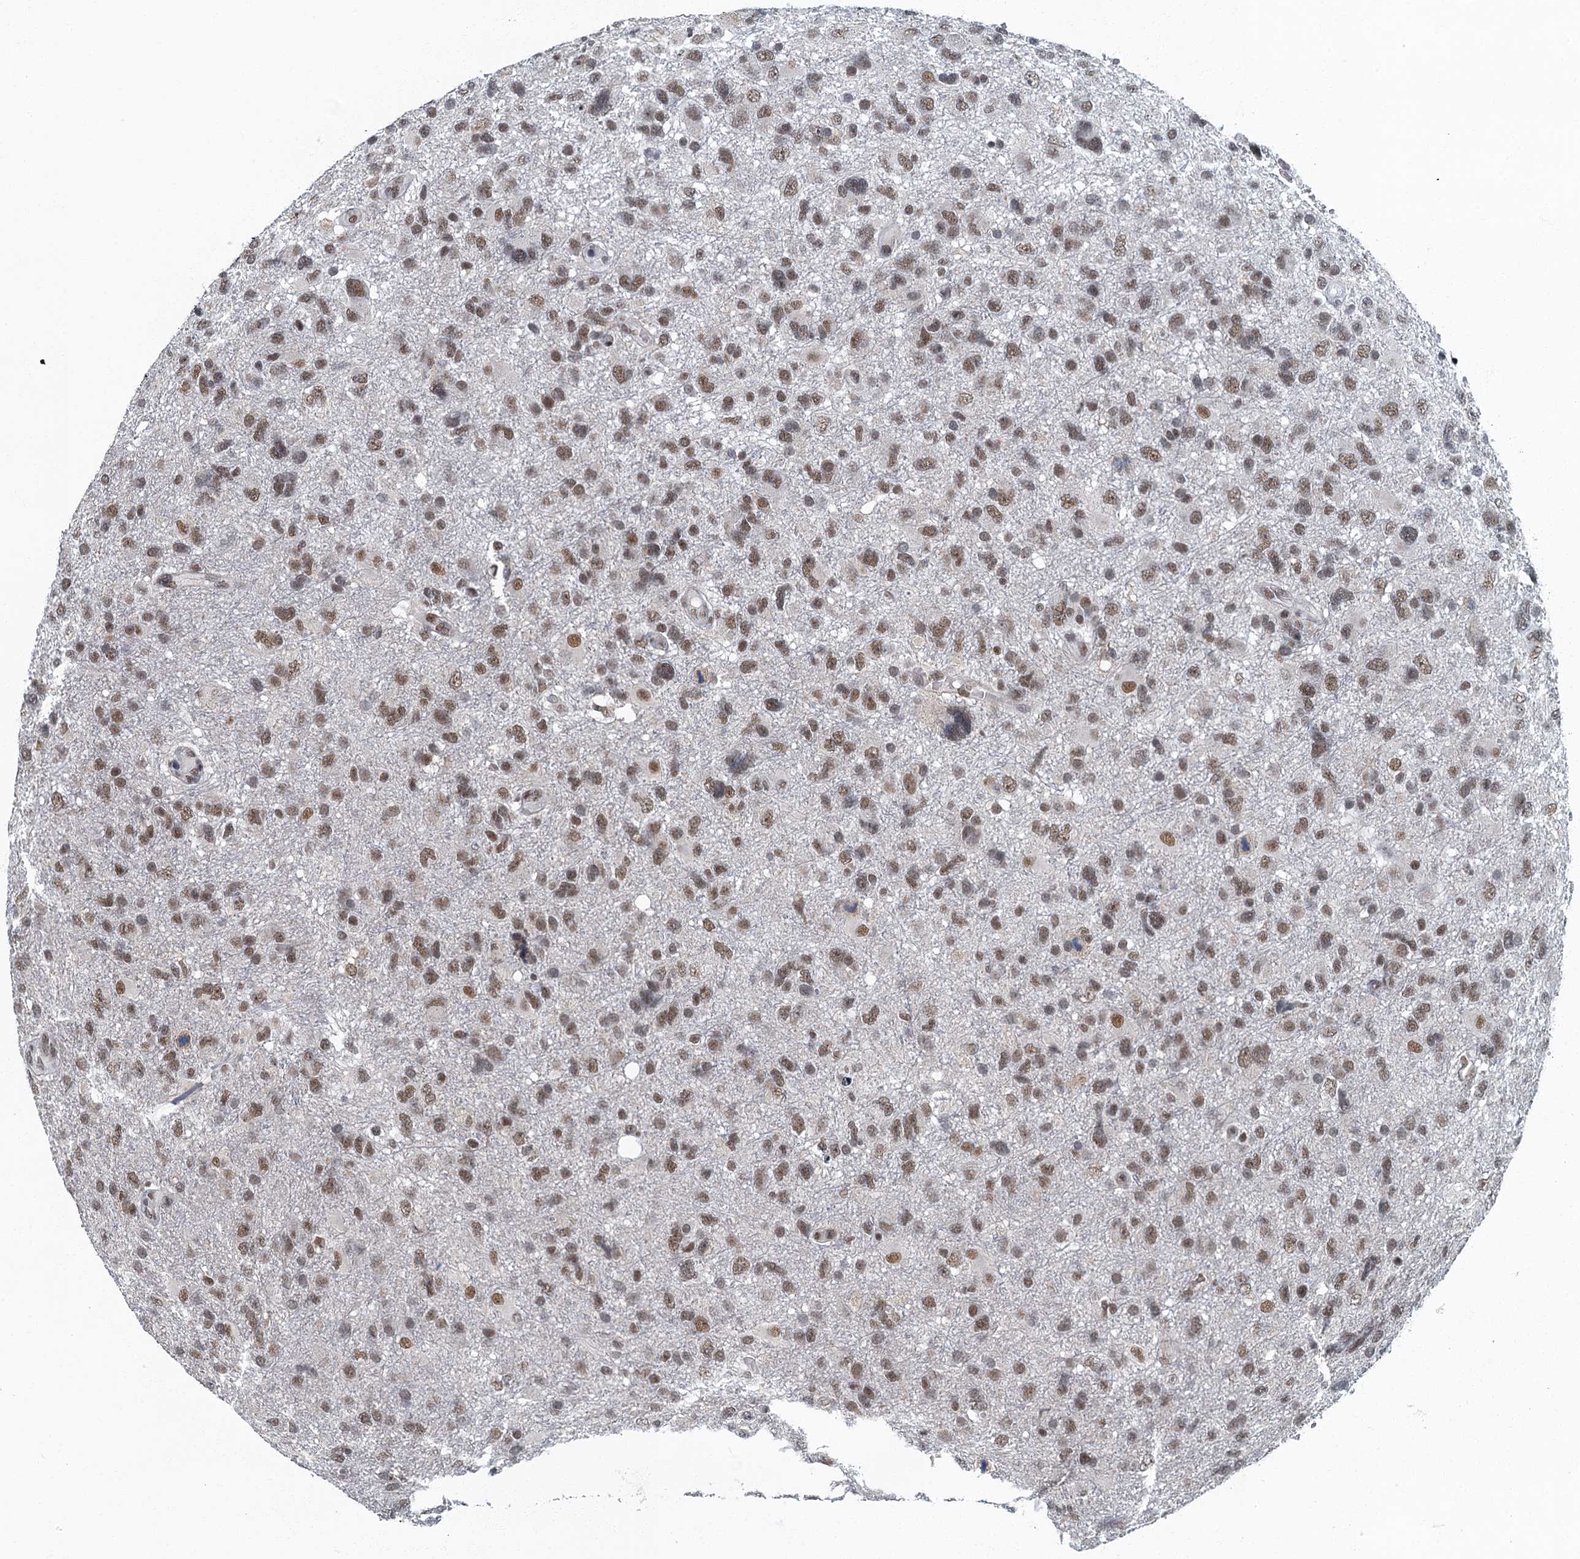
{"staining": {"intensity": "moderate", "quantity": ">75%", "location": "nuclear"}, "tissue": "glioma", "cell_type": "Tumor cells", "image_type": "cancer", "snomed": [{"axis": "morphology", "description": "Glioma, malignant, High grade"}, {"axis": "topography", "description": "Brain"}], "caption": "The histopathology image reveals a brown stain indicating the presence of a protein in the nuclear of tumor cells in glioma.", "gene": "GADL1", "patient": {"sex": "male", "age": 61}}